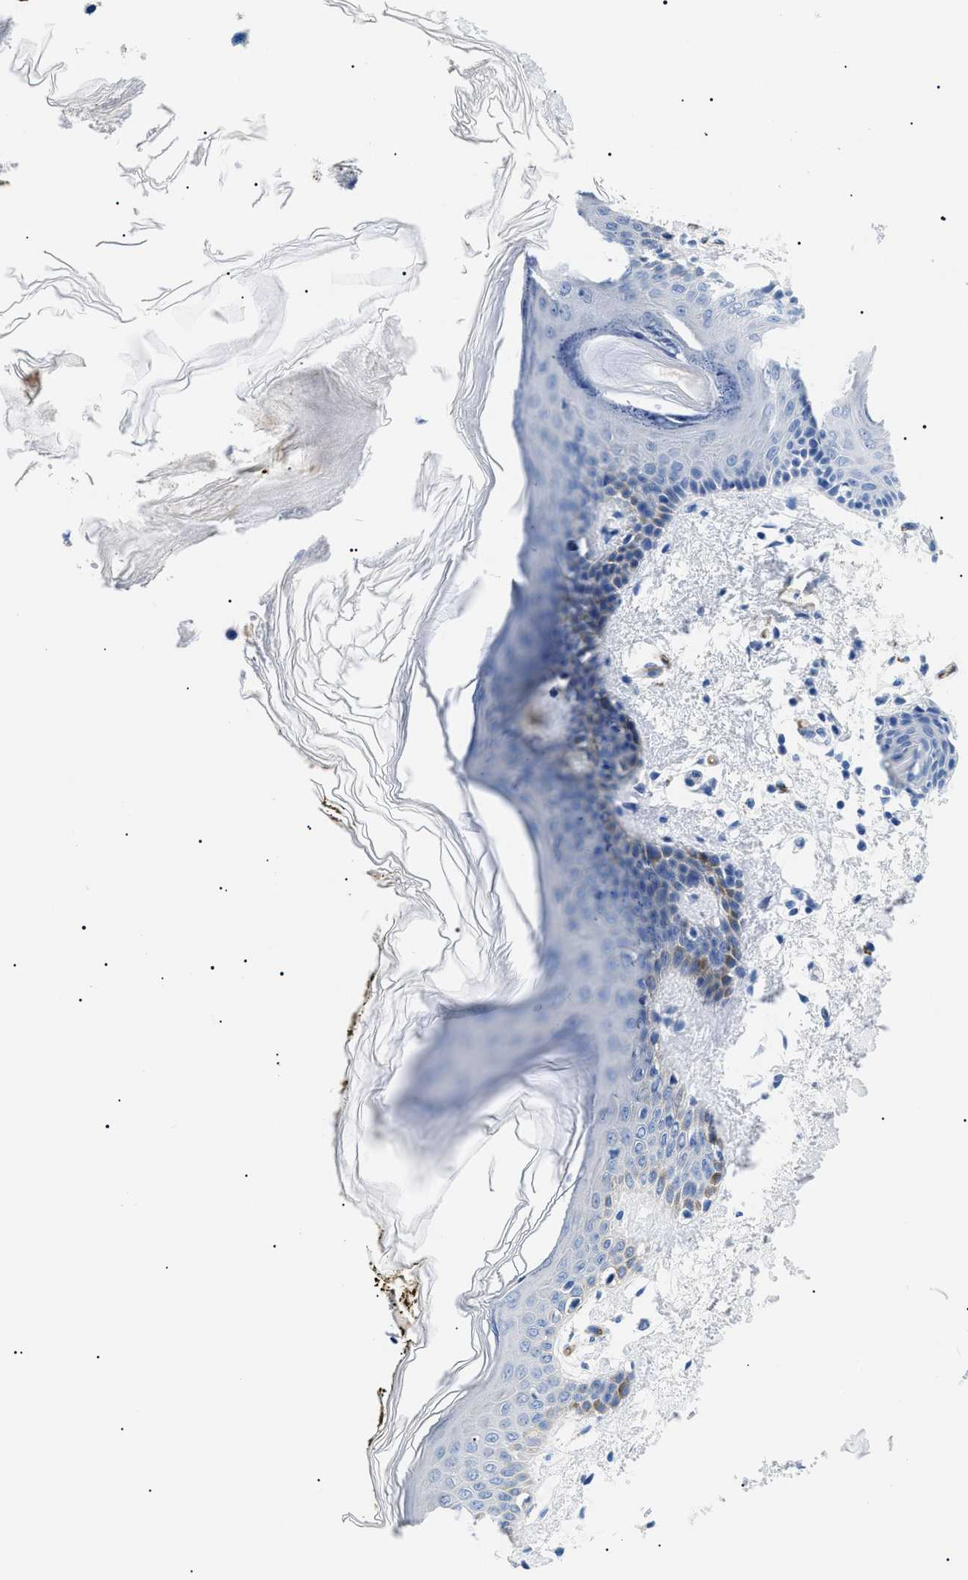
{"staining": {"intensity": "negative", "quantity": "none", "location": "none"}, "tissue": "skin", "cell_type": "Fibroblasts", "image_type": "normal", "snomed": [{"axis": "morphology", "description": "Normal tissue, NOS"}, {"axis": "topography", "description": "Skin"}], "caption": "IHC of unremarkable skin exhibits no staining in fibroblasts.", "gene": "PODXL", "patient": {"sex": "male", "age": 53}}